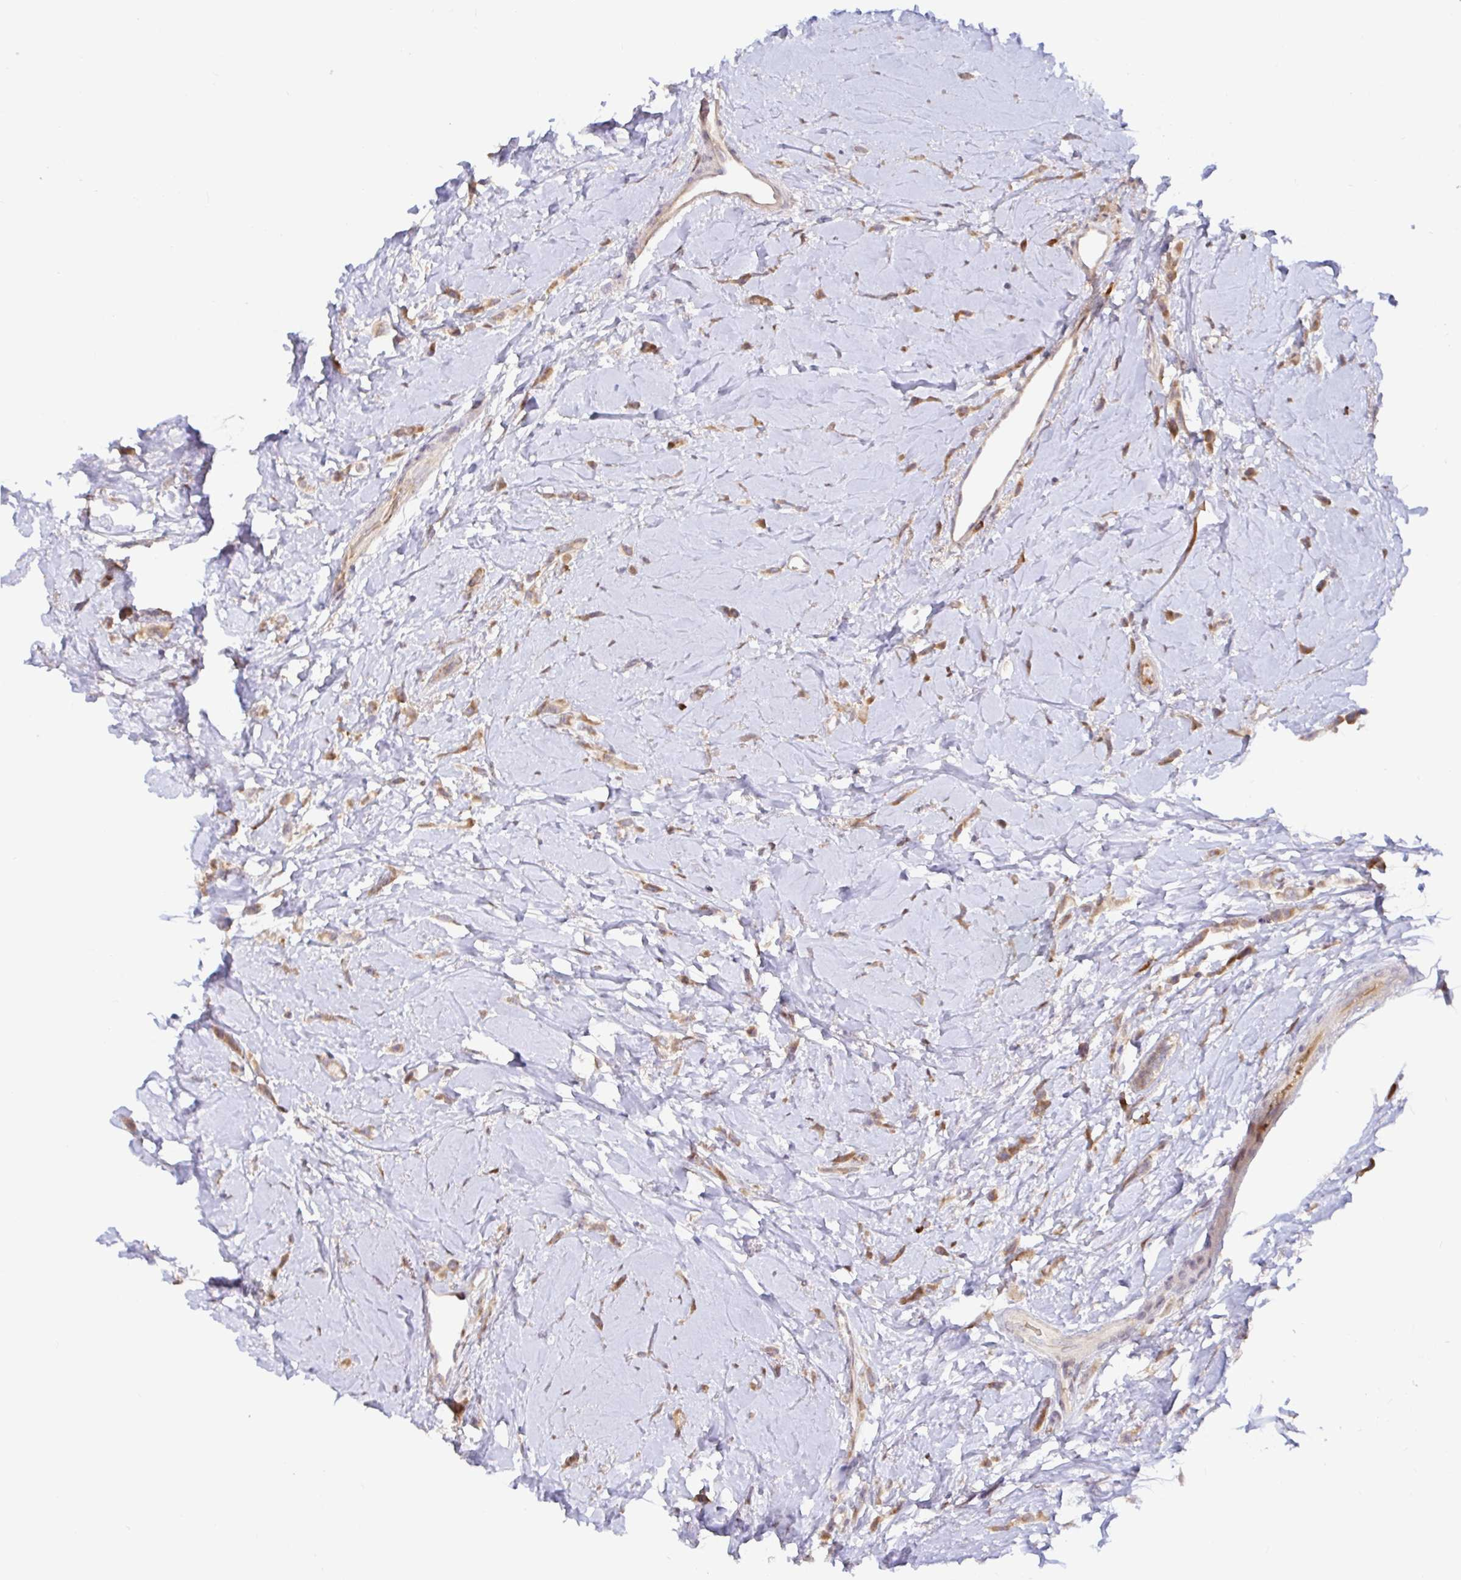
{"staining": {"intensity": "weak", "quantity": ">75%", "location": "cytoplasmic/membranous"}, "tissue": "breast cancer", "cell_type": "Tumor cells", "image_type": "cancer", "snomed": [{"axis": "morphology", "description": "Lobular carcinoma"}, {"axis": "topography", "description": "Breast"}], "caption": "Protein staining of breast cancer (lobular carcinoma) tissue displays weak cytoplasmic/membranous expression in approximately >75% of tumor cells. (DAB IHC with brightfield microscopy, high magnification).", "gene": "LARP1", "patient": {"sex": "female", "age": 66}}